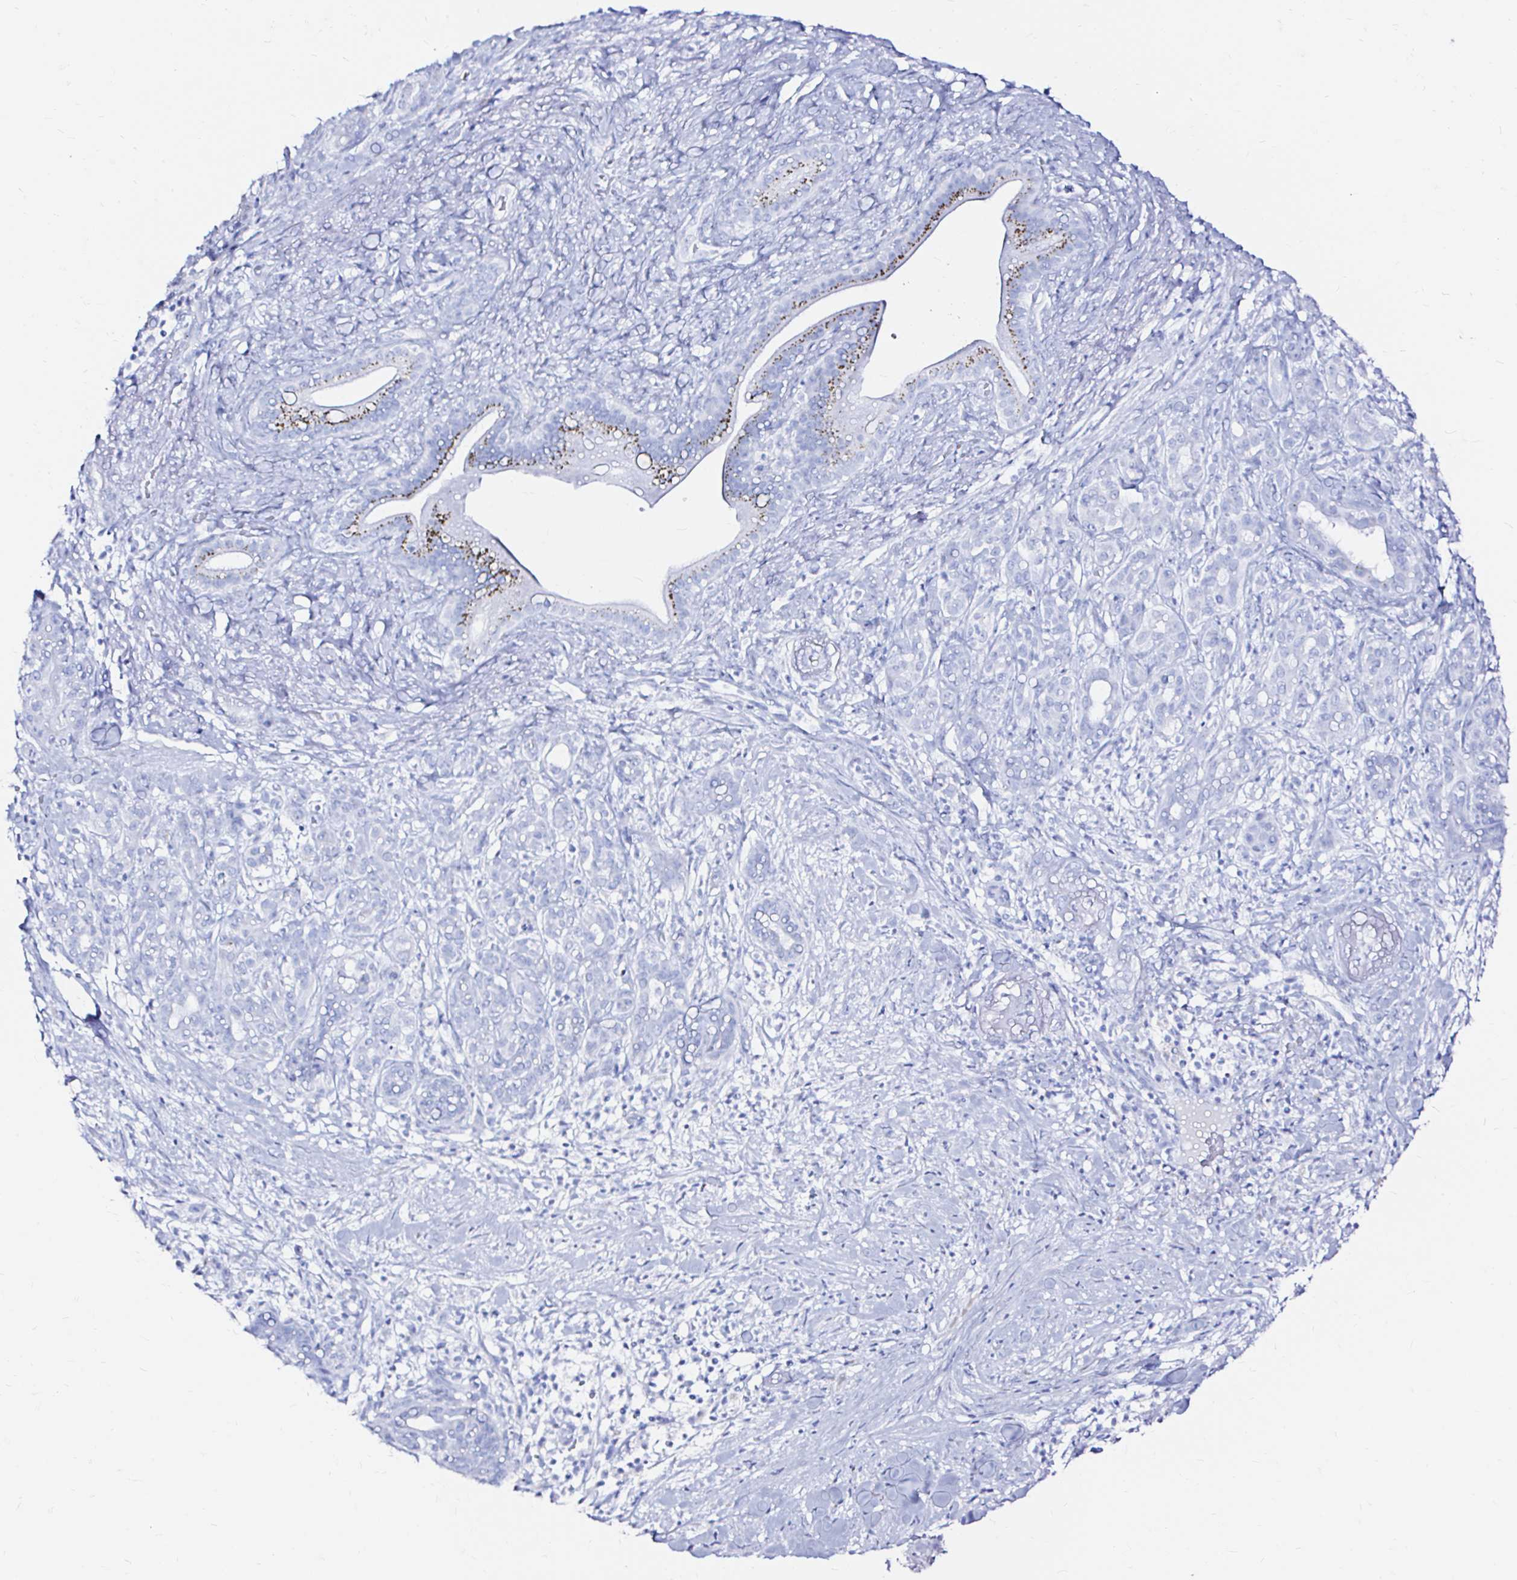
{"staining": {"intensity": "negative", "quantity": "none", "location": "none"}, "tissue": "pancreatic cancer", "cell_type": "Tumor cells", "image_type": "cancer", "snomed": [{"axis": "morphology", "description": "Adenocarcinoma, NOS"}, {"axis": "topography", "description": "Pancreas"}], "caption": "This photomicrograph is of pancreatic cancer (adenocarcinoma) stained with IHC to label a protein in brown with the nuclei are counter-stained blue. There is no staining in tumor cells. (DAB immunohistochemistry, high magnification).", "gene": "ZNF432", "patient": {"sex": "male", "age": 44}}